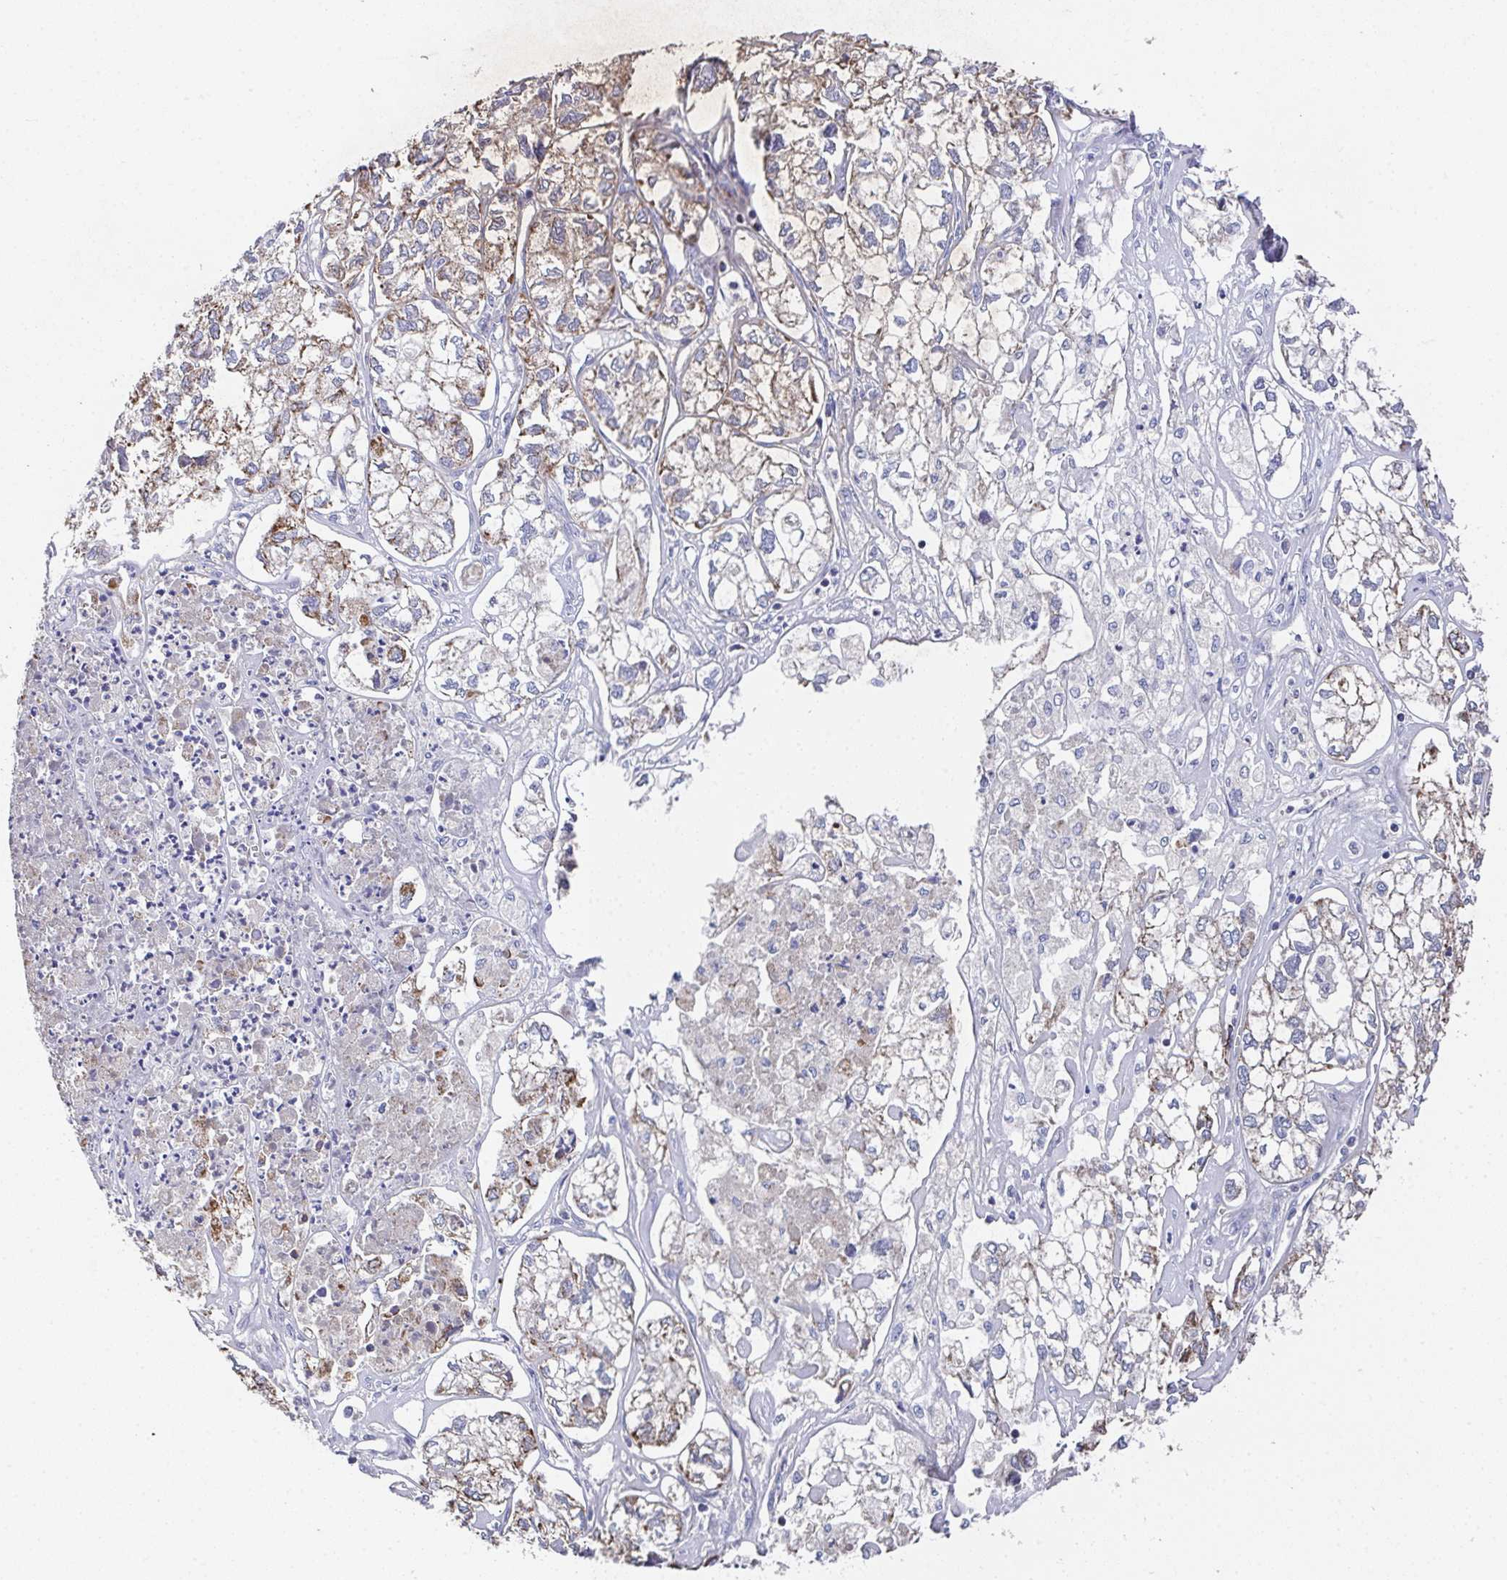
{"staining": {"intensity": "moderate", "quantity": "25%-75%", "location": "cytoplasmic/membranous"}, "tissue": "ovarian cancer", "cell_type": "Tumor cells", "image_type": "cancer", "snomed": [{"axis": "morphology", "description": "Carcinoma, endometroid"}, {"axis": "topography", "description": "Ovary"}], "caption": "Moderate cytoplasmic/membranous staining for a protein is appreciated in approximately 25%-75% of tumor cells of ovarian endometroid carcinoma using immunohistochemistry (IHC).", "gene": "MT-ND3", "patient": {"sex": "female", "age": 64}}